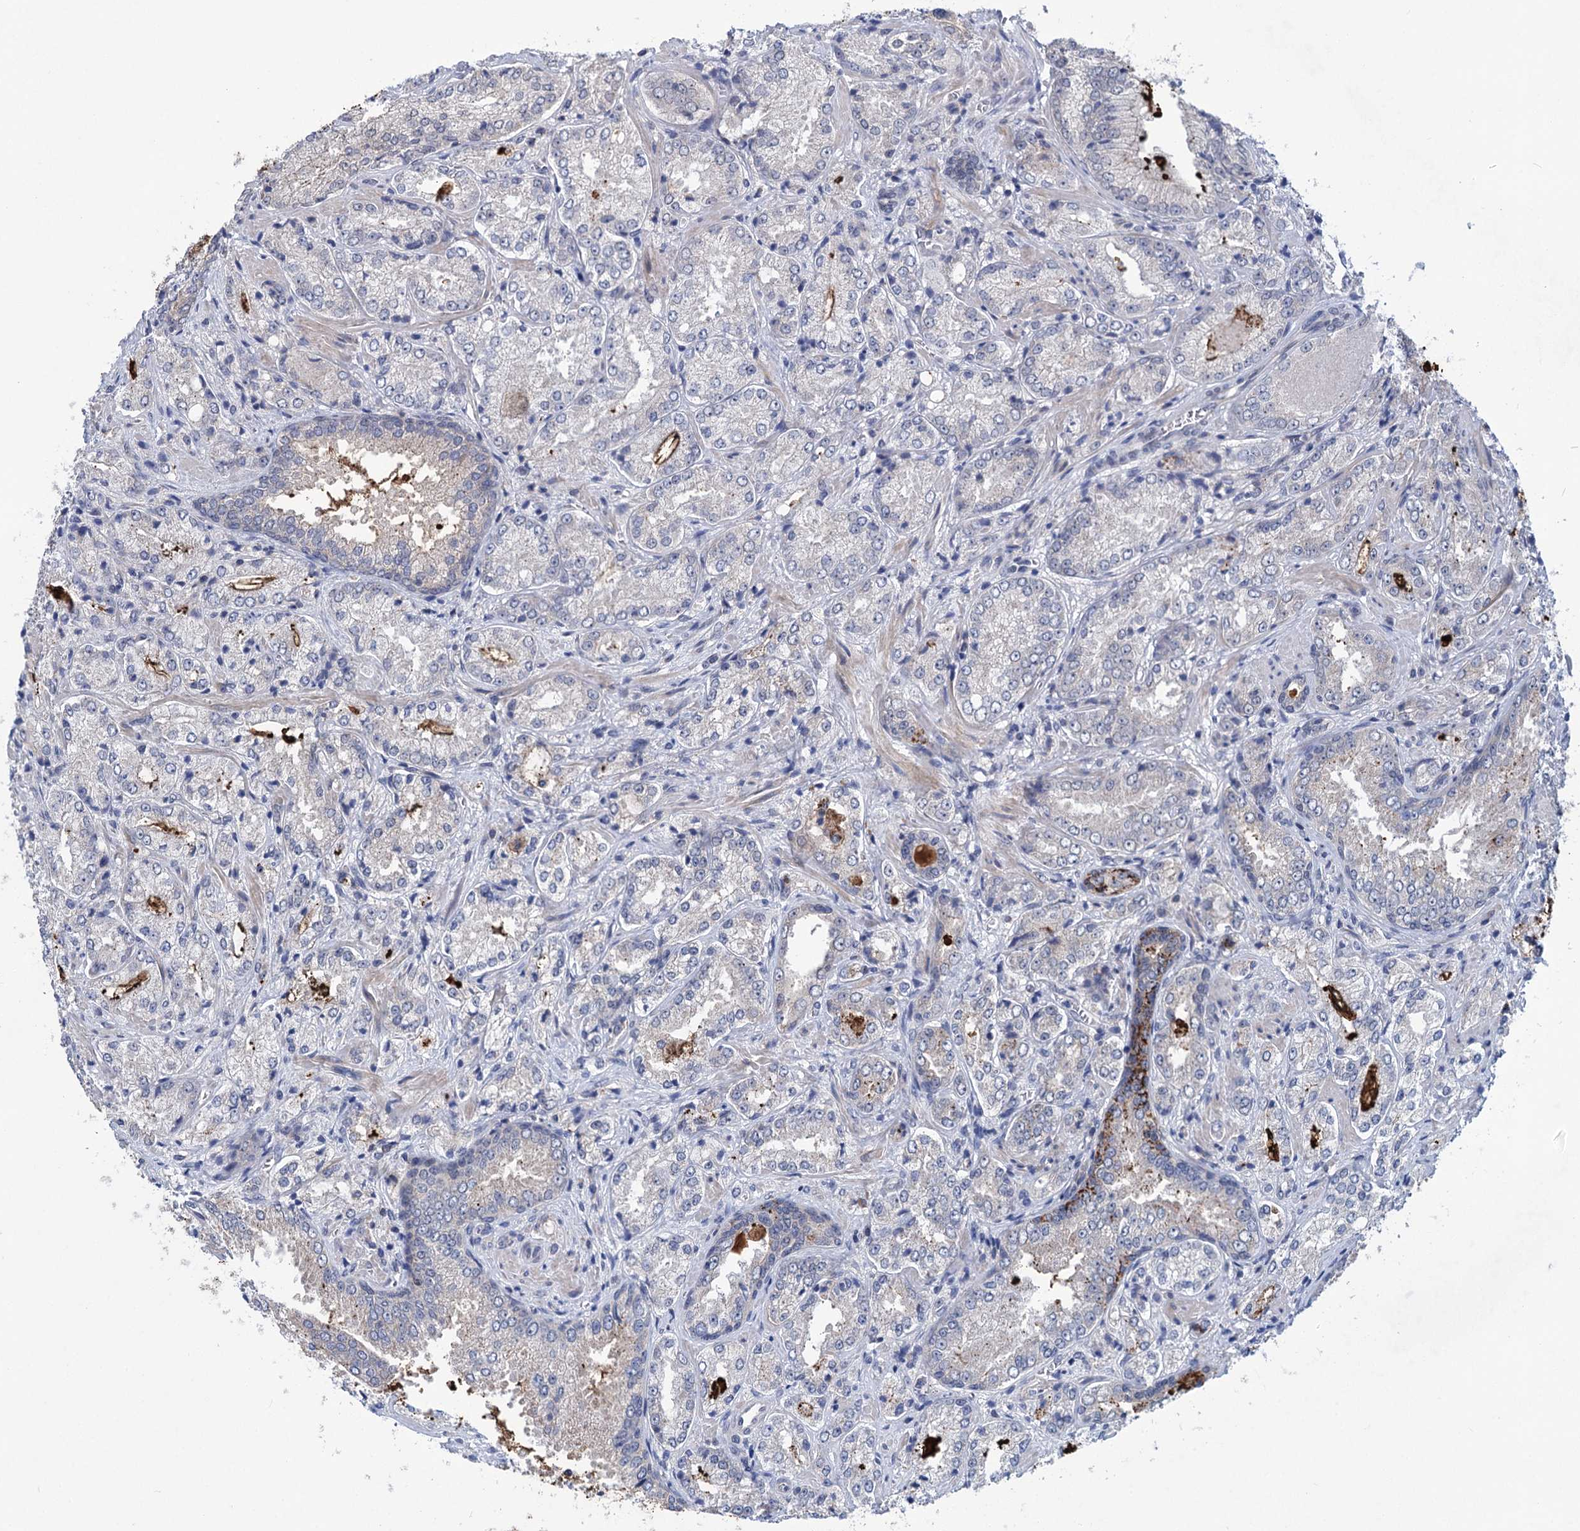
{"staining": {"intensity": "moderate", "quantity": "<25%", "location": "cytoplasmic/membranous"}, "tissue": "prostate cancer", "cell_type": "Tumor cells", "image_type": "cancer", "snomed": [{"axis": "morphology", "description": "Adenocarcinoma, Low grade"}, {"axis": "topography", "description": "Prostate"}], "caption": "An image of adenocarcinoma (low-grade) (prostate) stained for a protein shows moderate cytoplasmic/membranous brown staining in tumor cells.", "gene": "TTC17", "patient": {"sex": "male", "age": 74}}